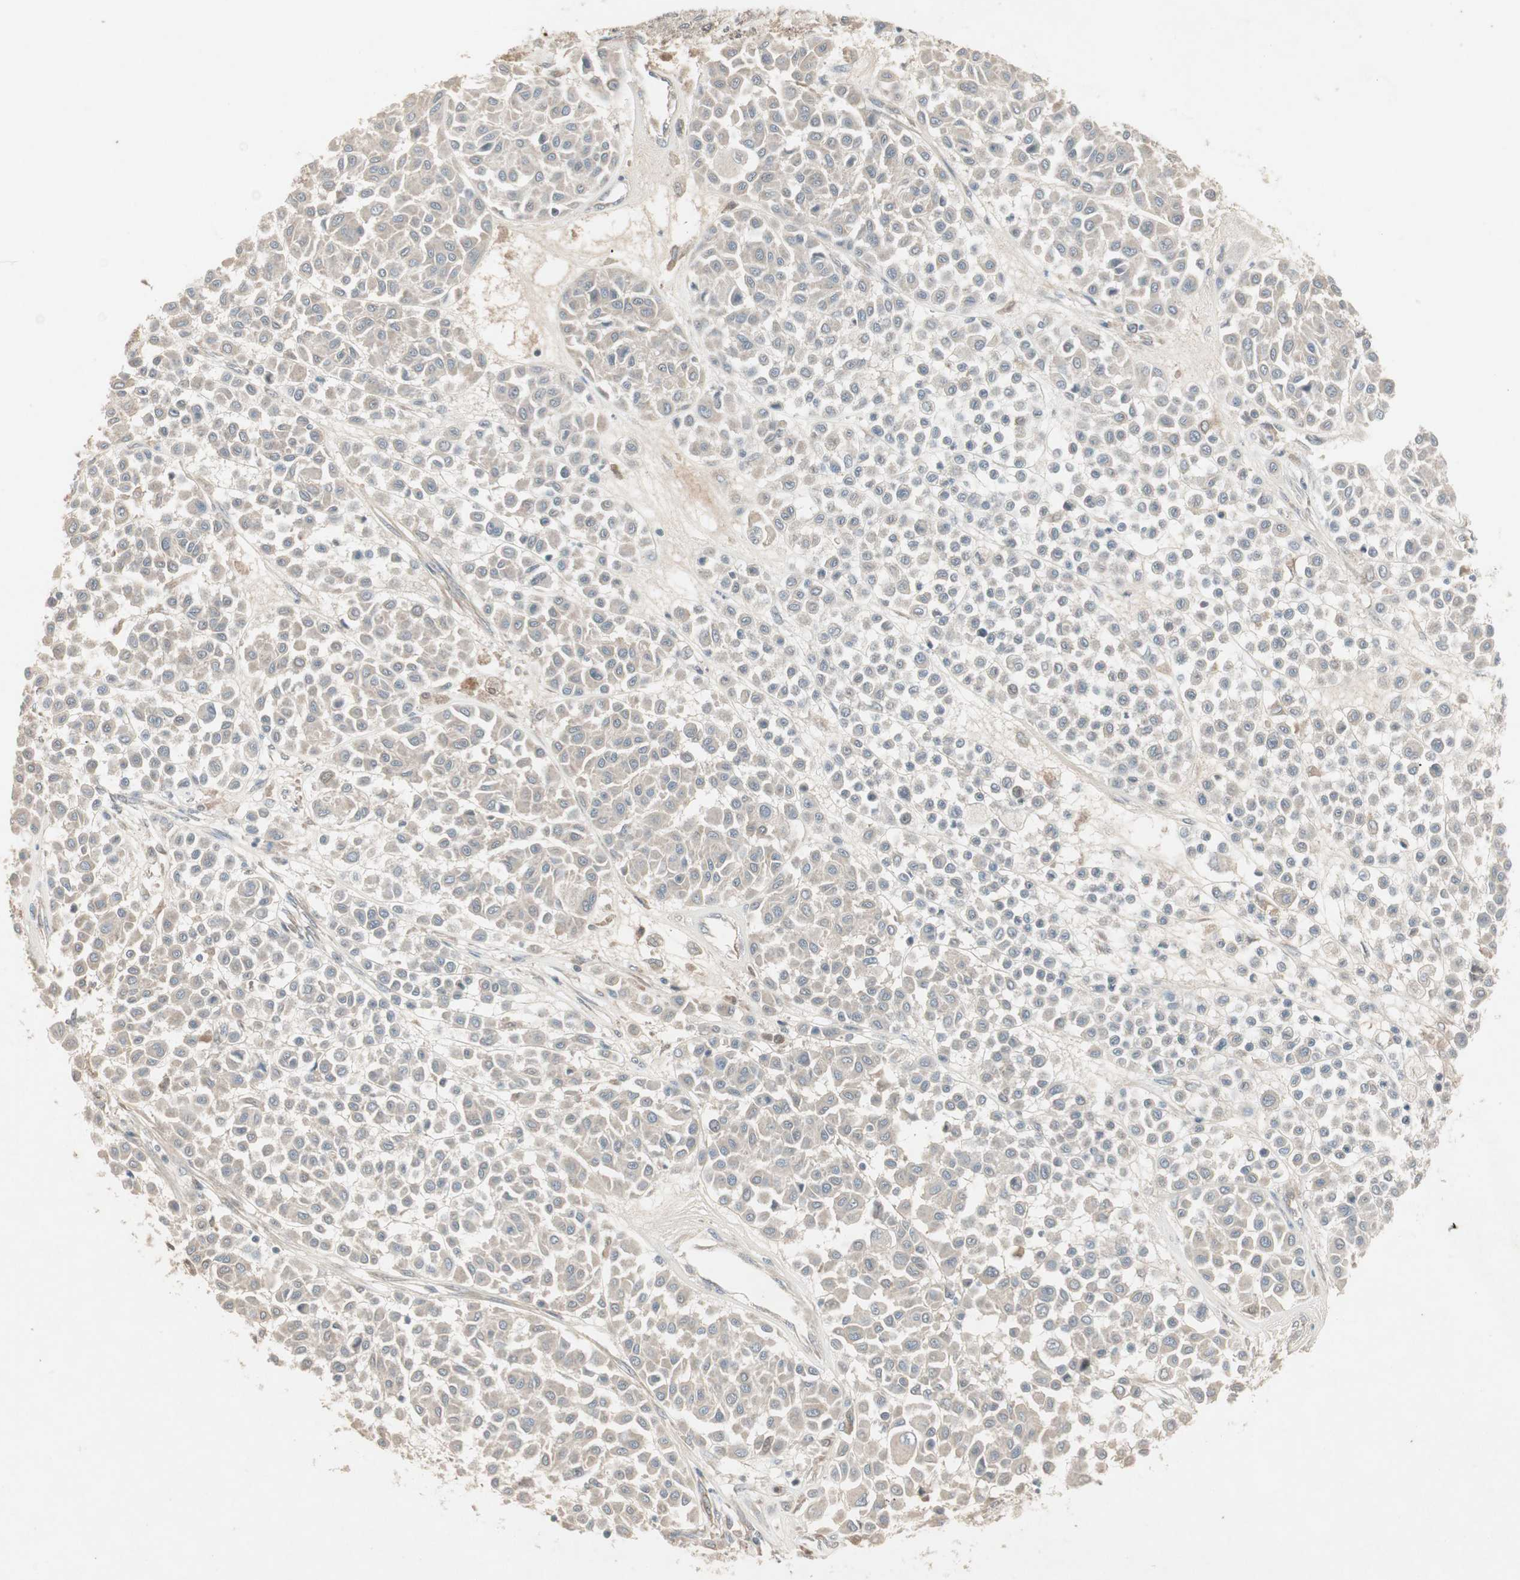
{"staining": {"intensity": "negative", "quantity": "none", "location": "none"}, "tissue": "melanoma", "cell_type": "Tumor cells", "image_type": "cancer", "snomed": [{"axis": "morphology", "description": "Malignant melanoma, Metastatic site"}, {"axis": "topography", "description": "Soft tissue"}], "caption": "Immunohistochemical staining of melanoma reveals no significant staining in tumor cells.", "gene": "JMJD7-PLA2G4B", "patient": {"sex": "male", "age": 41}}